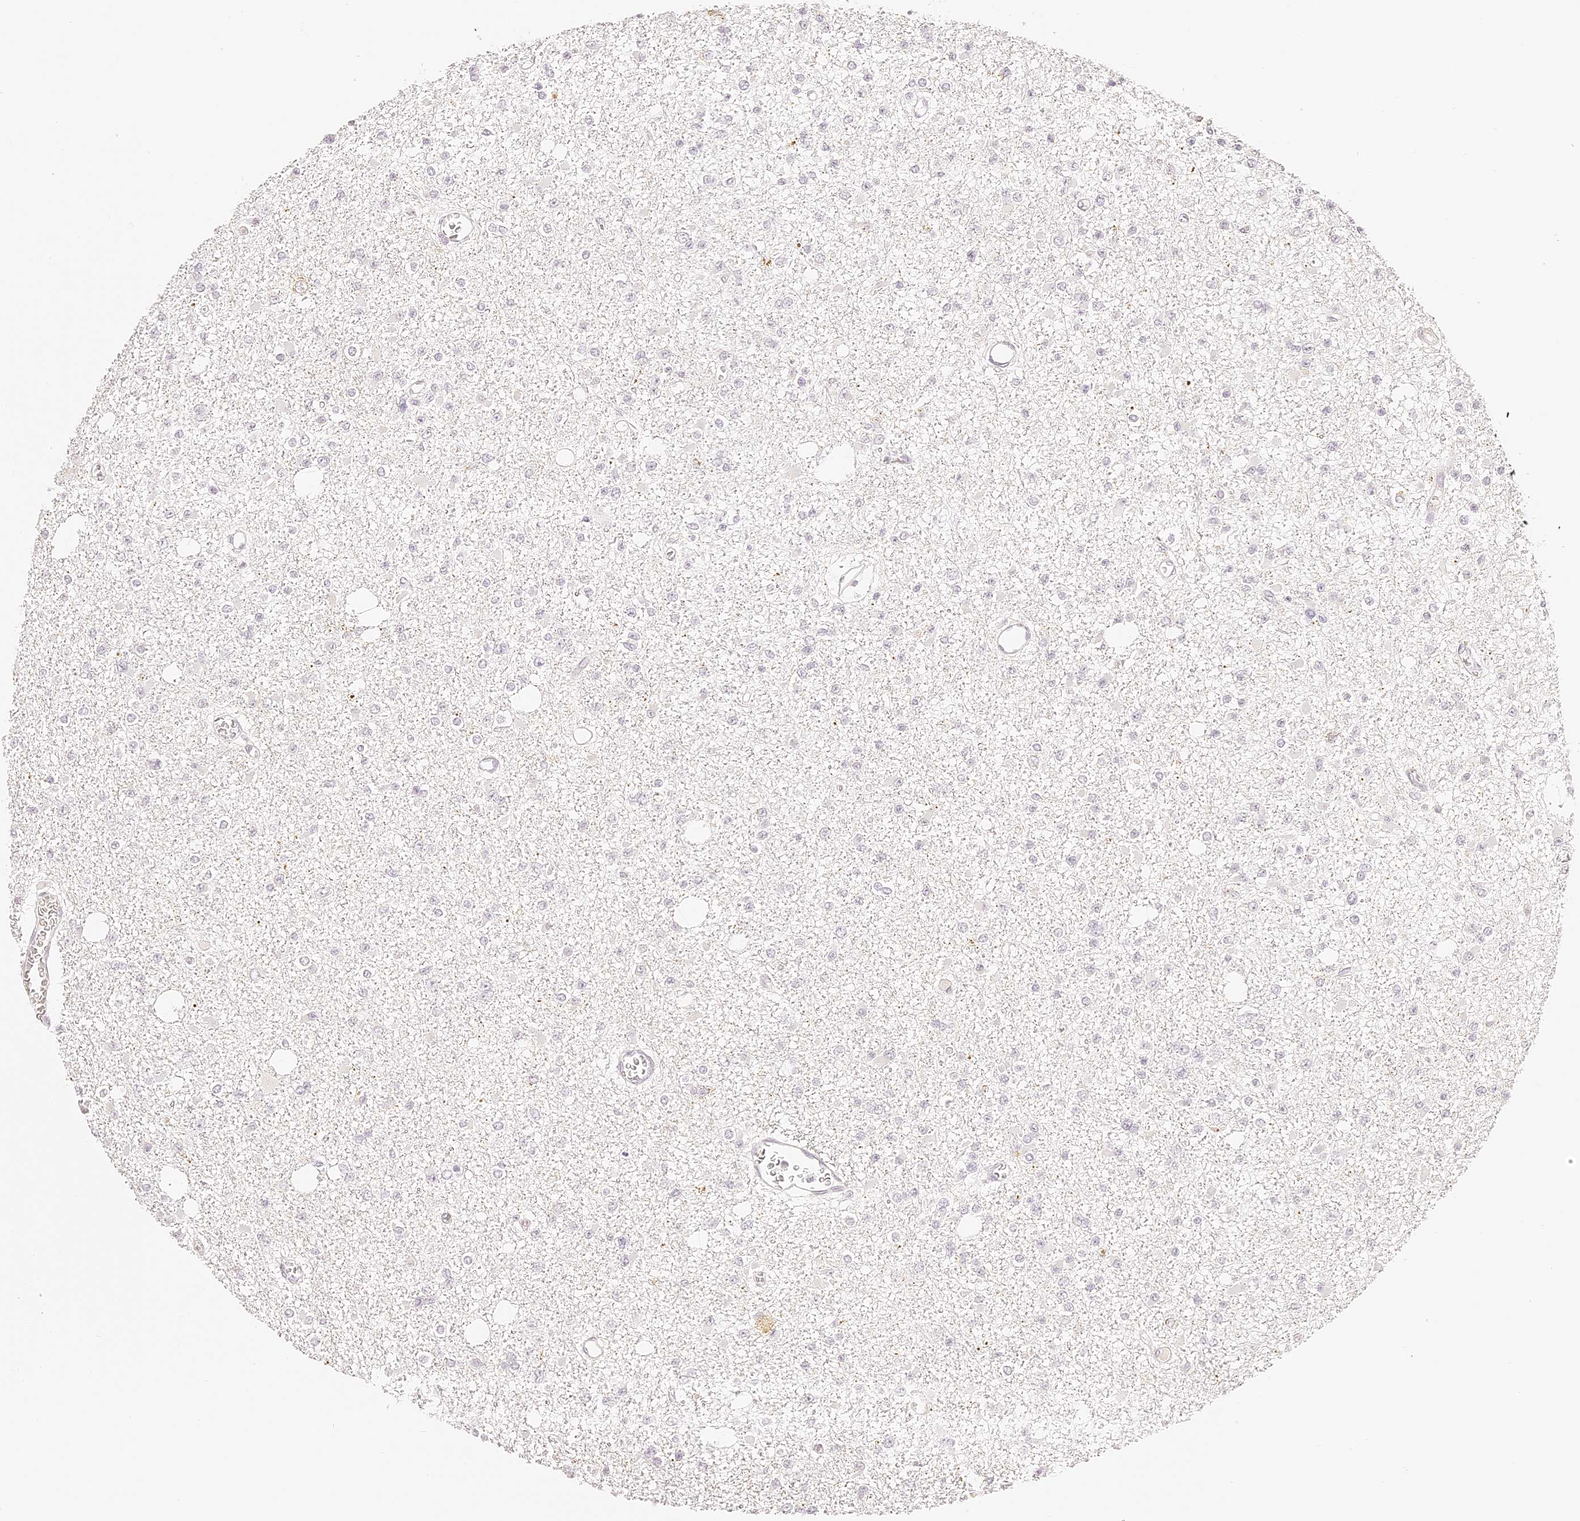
{"staining": {"intensity": "negative", "quantity": "none", "location": "none"}, "tissue": "glioma", "cell_type": "Tumor cells", "image_type": "cancer", "snomed": [{"axis": "morphology", "description": "Glioma, malignant, Low grade"}, {"axis": "topography", "description": "Brain"}], "caption": "Malignant glioma (low-grade) was stained to show a protein in brown. There is no significant expression in tumor cells.", "gene": "TRIM45", "patient": {"sex": "female", "age": 22}}